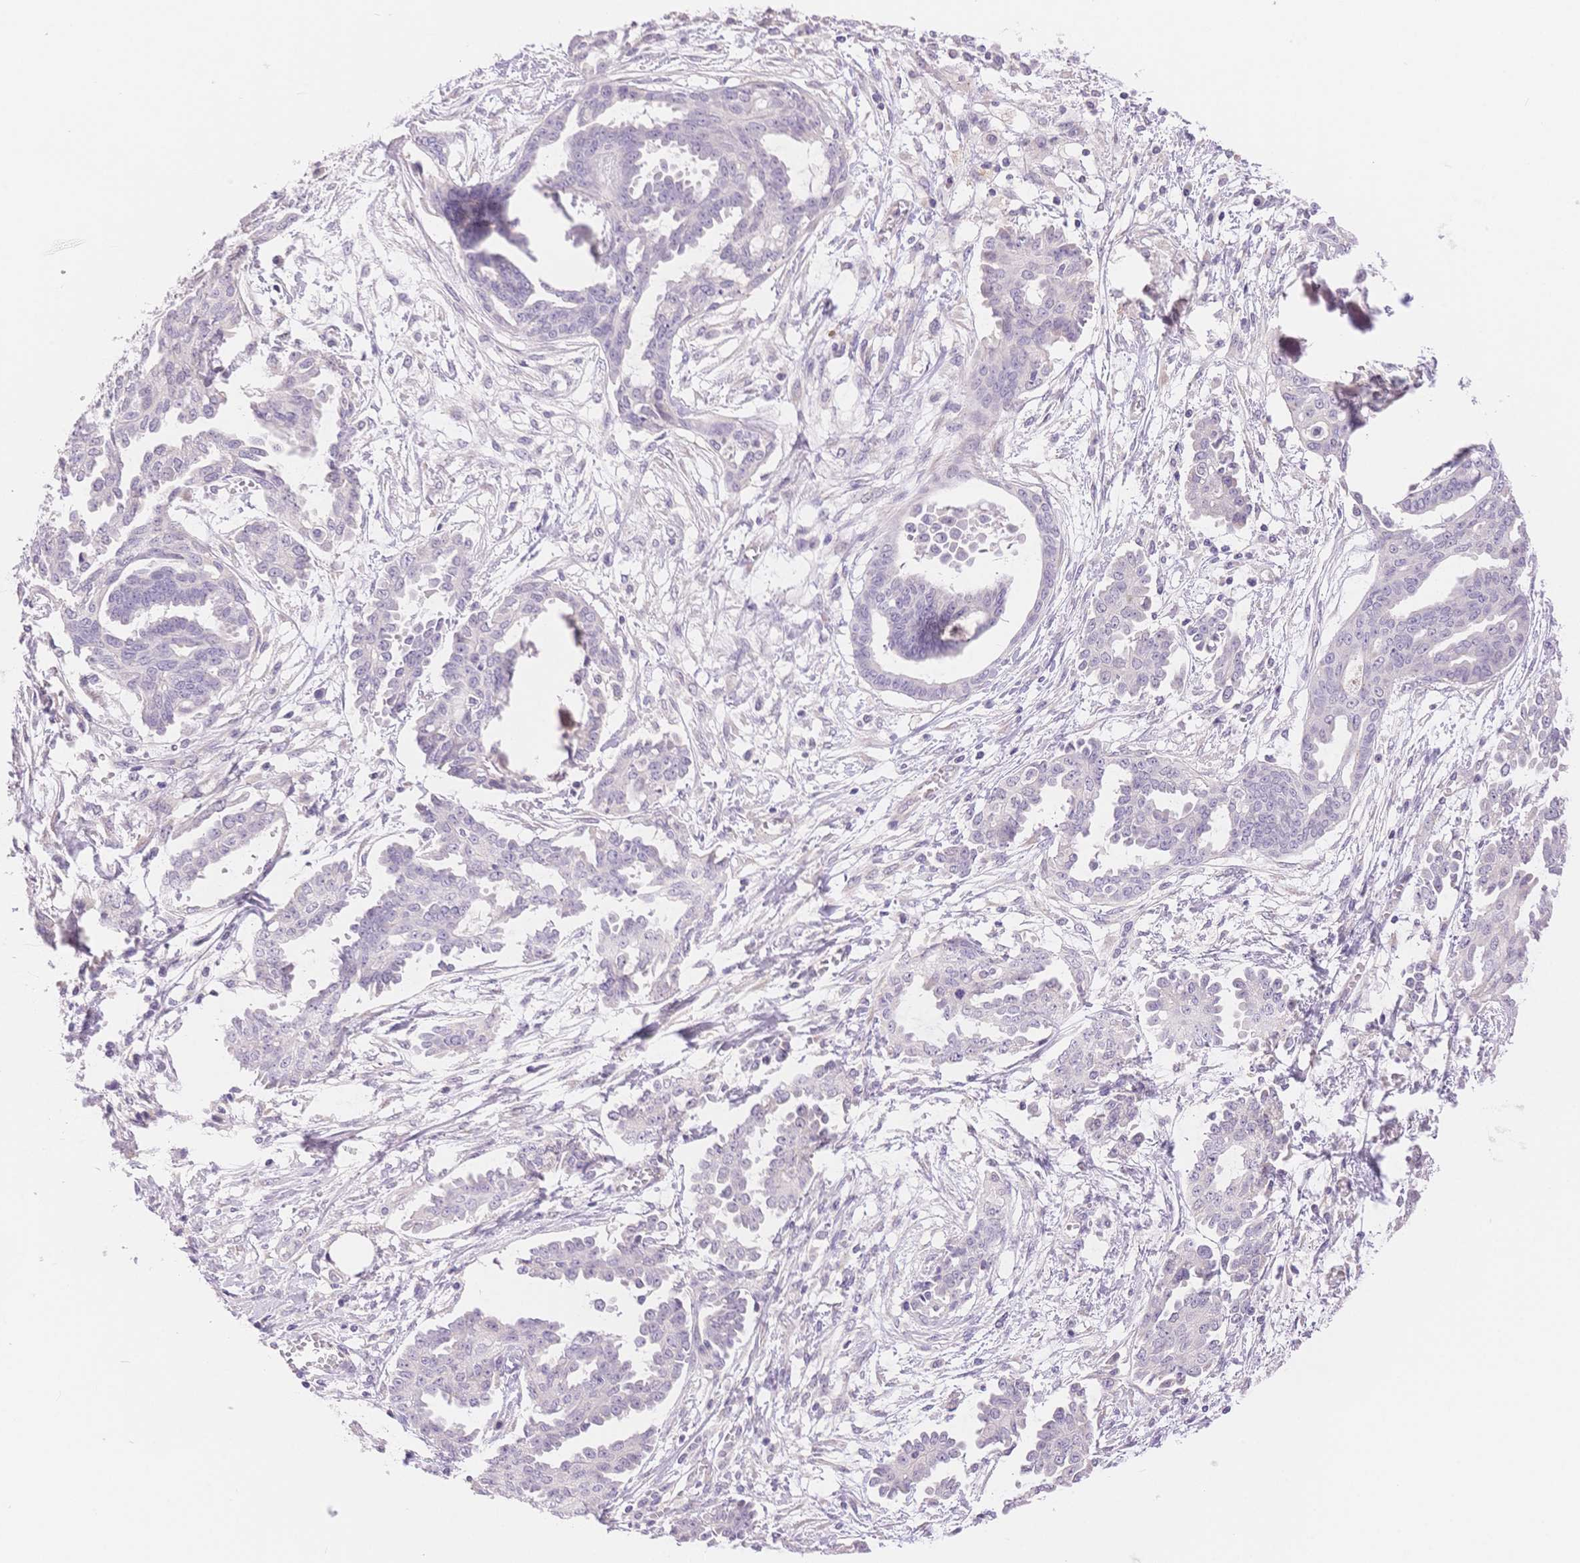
{"staining": {"intensity": "negative", "quantity": "none", "location": "none"}, "tissue": "ovarian cancer", "cell_type": "Tumor cells", "image_type": "cancer", "snomed": [{"axis": "morphology", "description": "Cystadenocarcinoma, serous, NOS"}, {"axis": "topography", "description": "Ovary"}], "caption": "Immunohistochemistry histopathology image of neoplastic tissue: human ovarian serous cystadenocarcinoma stained with DAB reveals no significant protein positivity in tumor cells.", "gene": "MYOM1", "patient": {"sex": "female", "age": 71}}